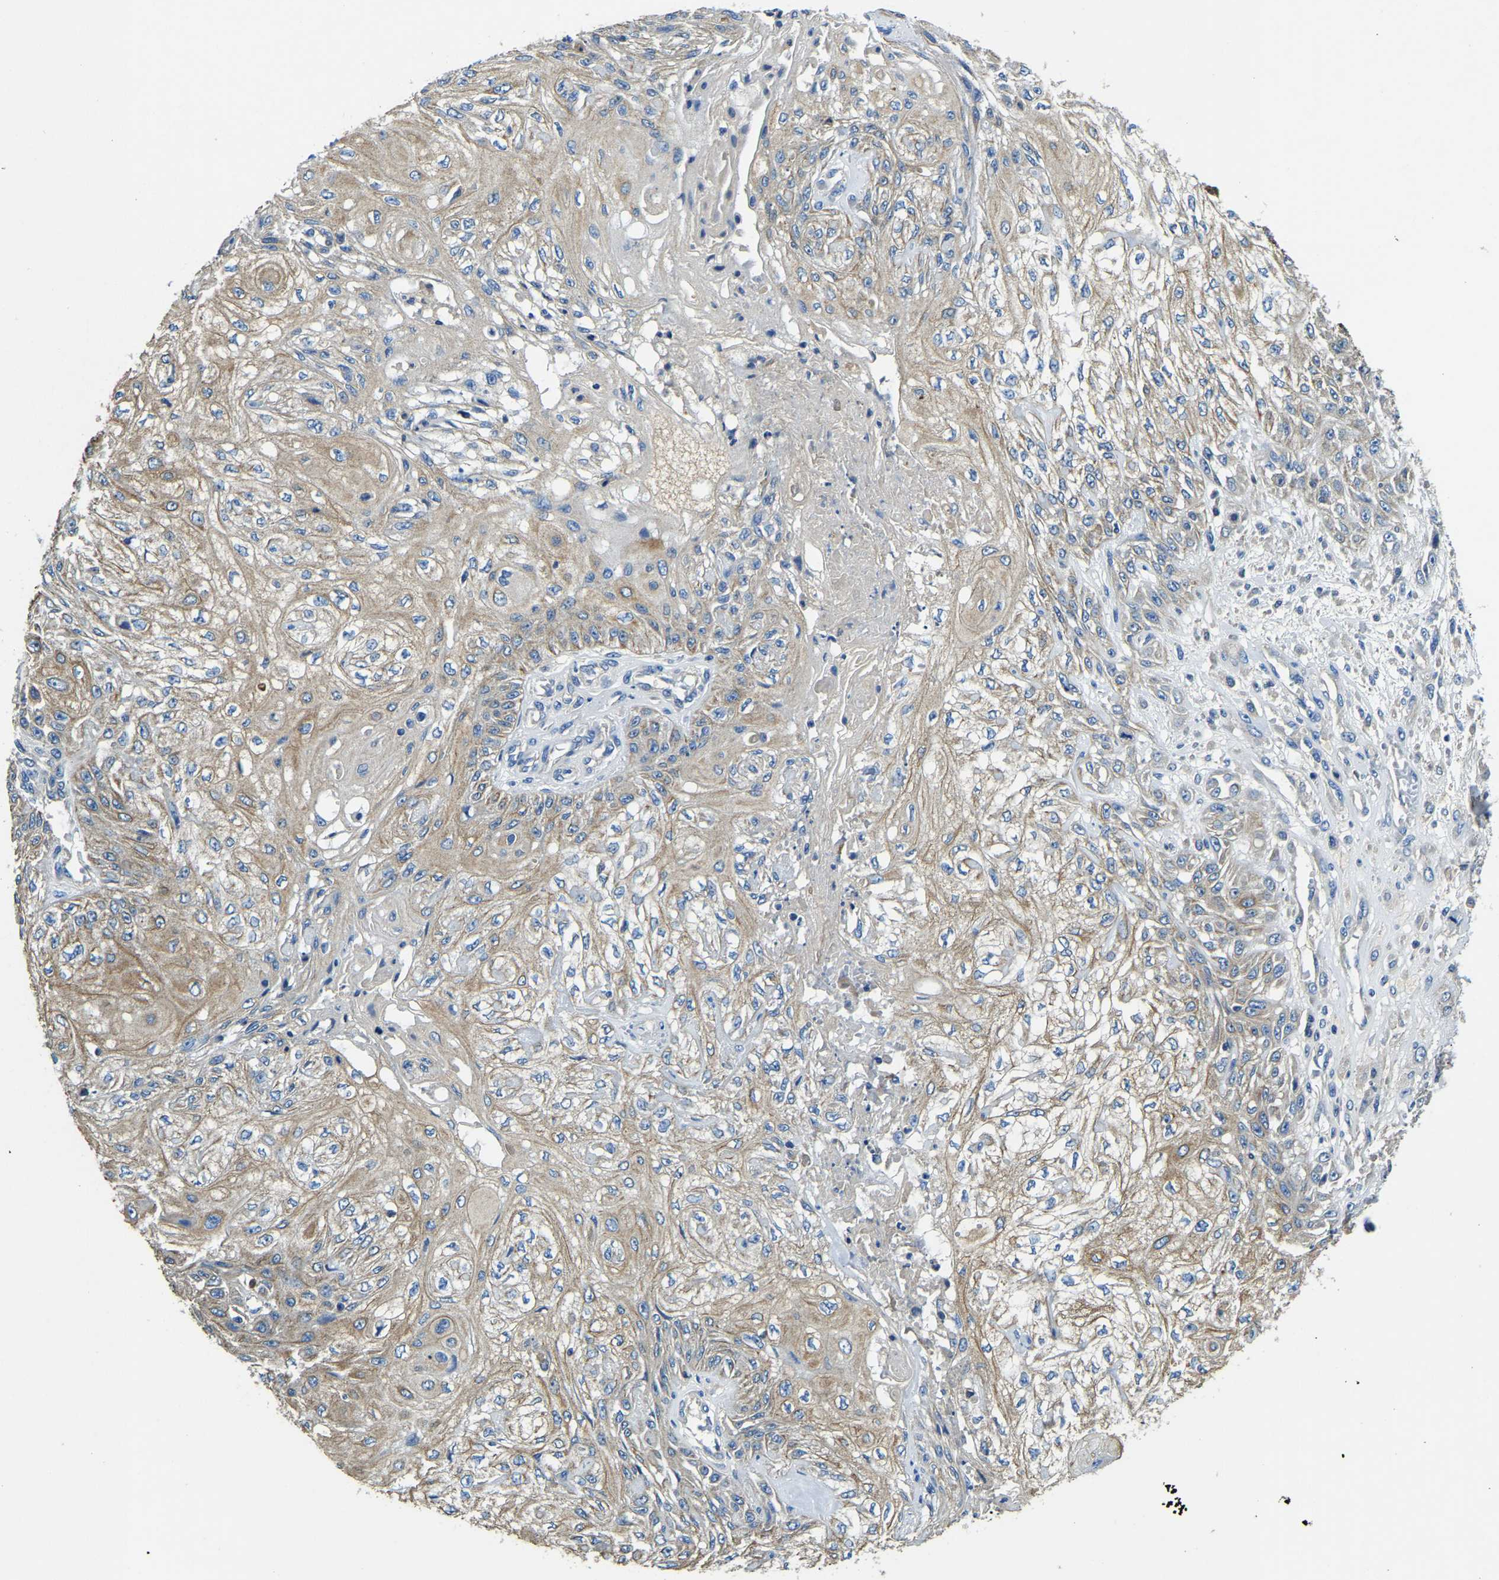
{"staining": {"intensity": "weak", "quantity": ">75%", "location": "cytoplasmic/membranous"}, "tissue": "skin cancer", "cell_type": "Tumor cells", "image_type": "cancer", "snomed": [{"axis": "morphology", "description": "Squamous cell carcinoma, NOS"}, {"axis": "morphology", "description": "Squamous cell carcinoma, metastatic, NOS"}, {"axis": "topography", "description": "Skin"}, {"axis": "topography", "description": "Lymph node"}], "caption": "Protein staining displays weak cytoplasmic/membranous staining in about >75% of tumor cells in skin squamous cell carcinoma. The staining is performed using DAB (3,3'-diaminobenzidine) brown chromogen to label protein expression. The nuclei are counter-stained blue using hematoxylin.", "gene": "STAT2", "patient": {"sex": "male", "age": 75}}